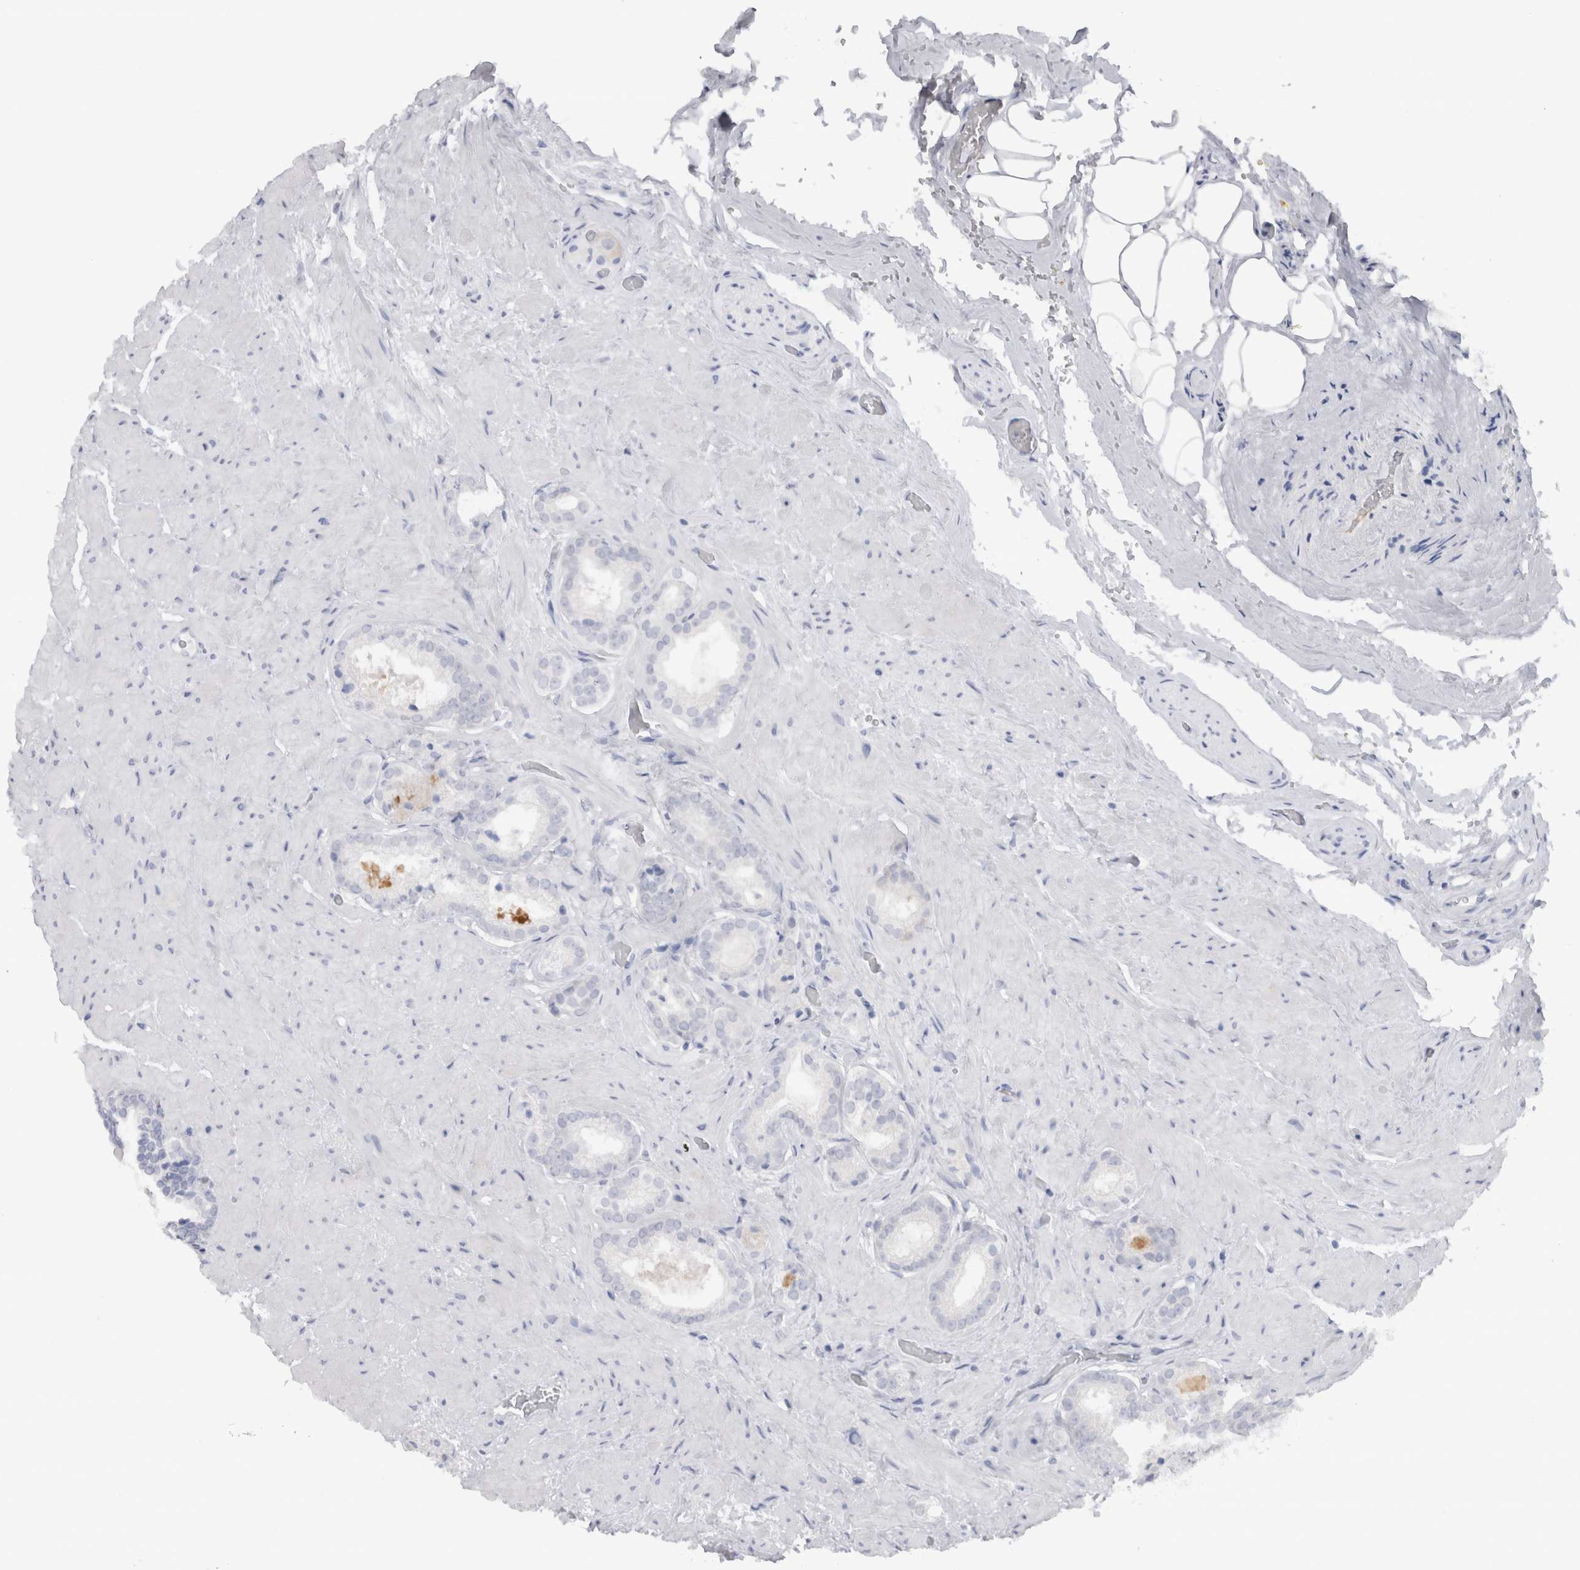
{"staining": {"intensity": "negative", "quantity": "none", "location": "none"}, "tissue": "prostate cancer", "cell_type": "Tumor cells", "image_type": "cancer", "snomed": [{"axis": "morphology", "description": "Adenocarcinoma, High grade"}, {"axis": "topography", "description": "Prostate"}], "caption": "The IHC micrograph has no significant positivity in tumor cells of prostate cancer (high-grade adenocarcinoma) tissue.", "gene": "CDH17", "patient": {"sex": "male", "age": 64}}